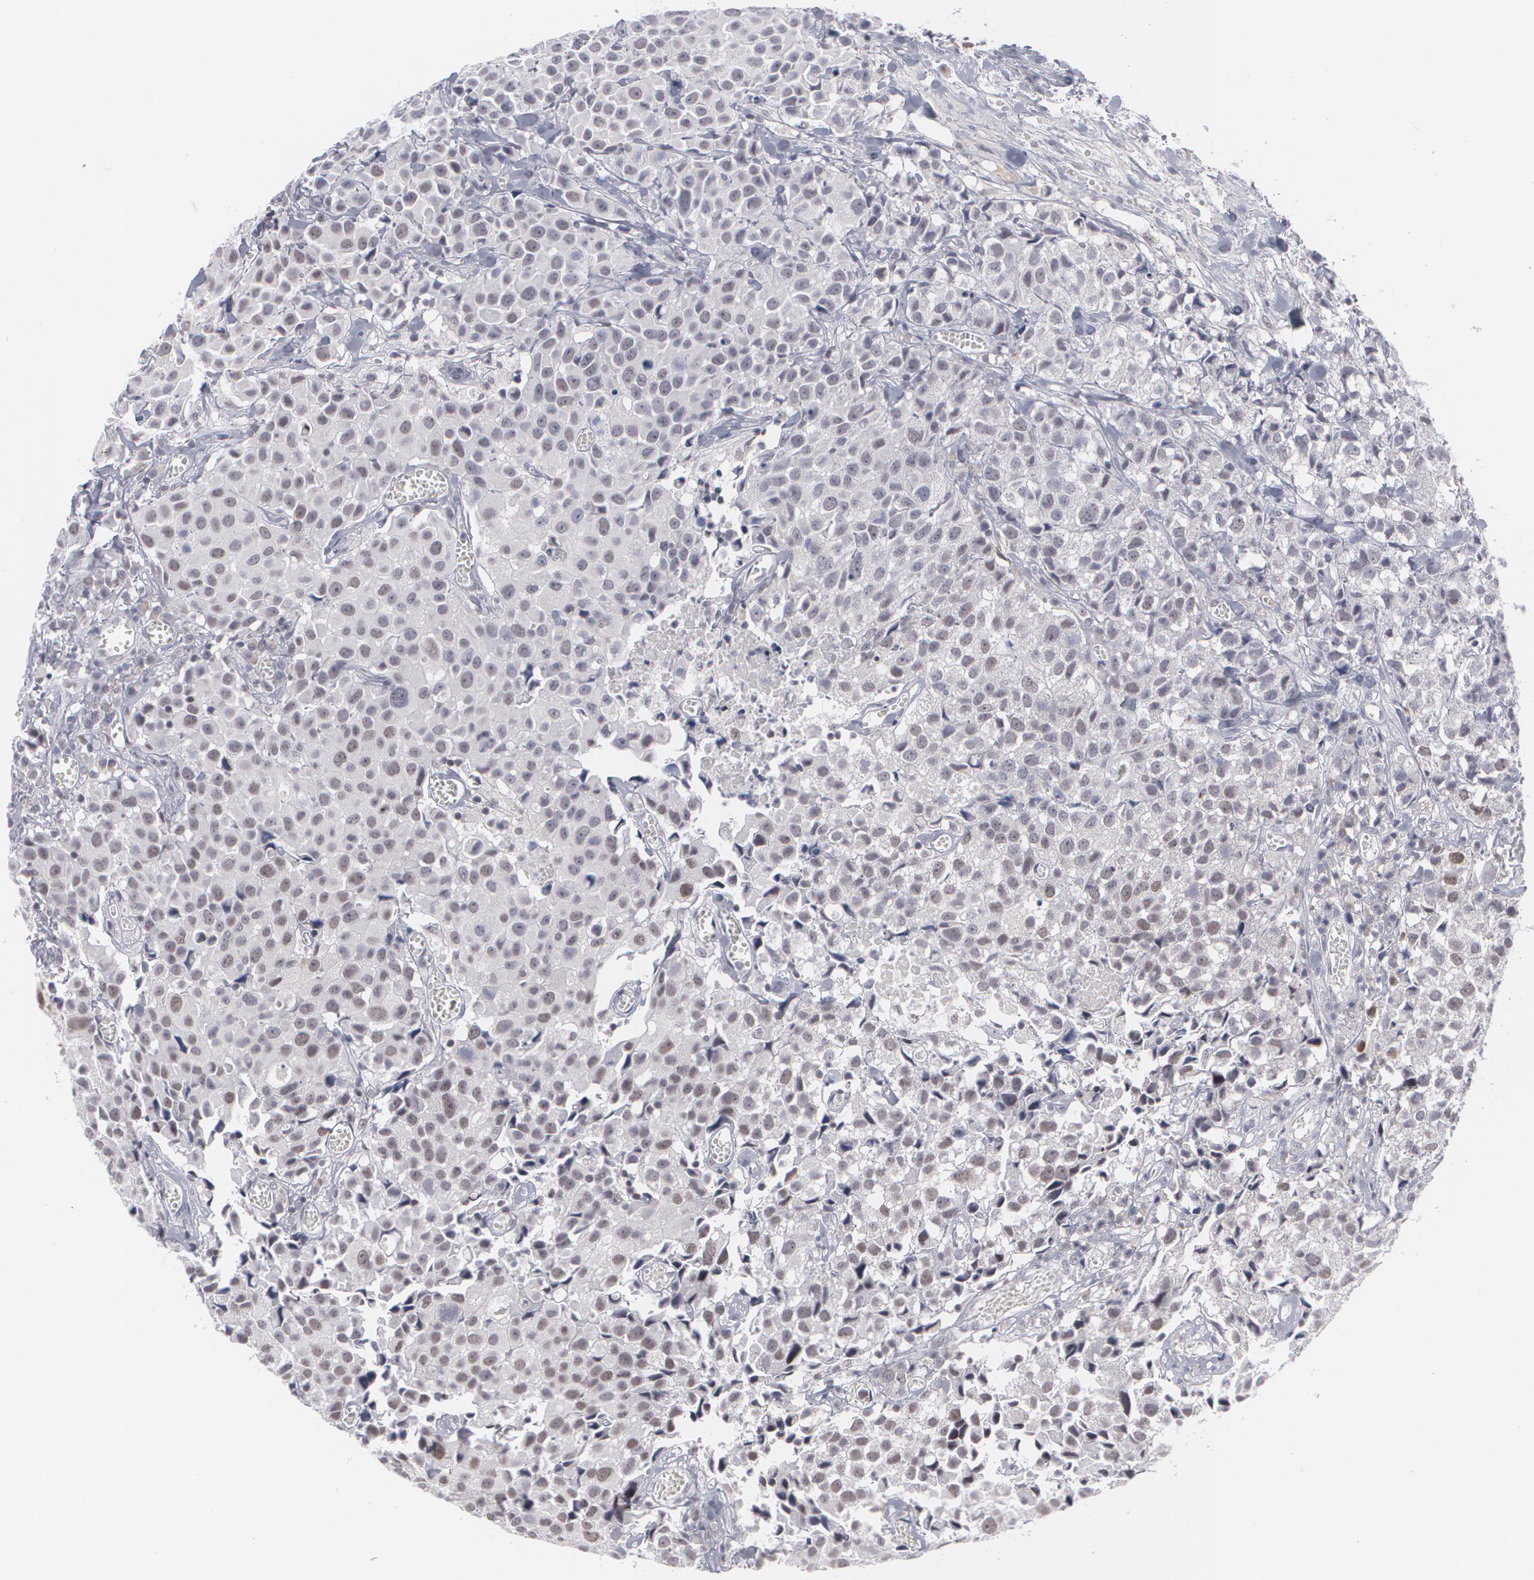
{"staining": {"intensity": "negative", "quantity": "none", "location": "none"}, "tissue": "urothelial cancer", "cell_type": "Tumor cells", "image_type": "cancer", "snomed": [{"axis": "morphology", "description": "Urothelial carcinoma, High grade"}, {"axis": "topography", "description": "Urinary bladder"}], "caption": "Protein analysis of high-grade urothelial carcinoma exhibits no significant staining in tumor cells.", "gene": "MCL1", "patient": {"sex": "female", "age": 75}}